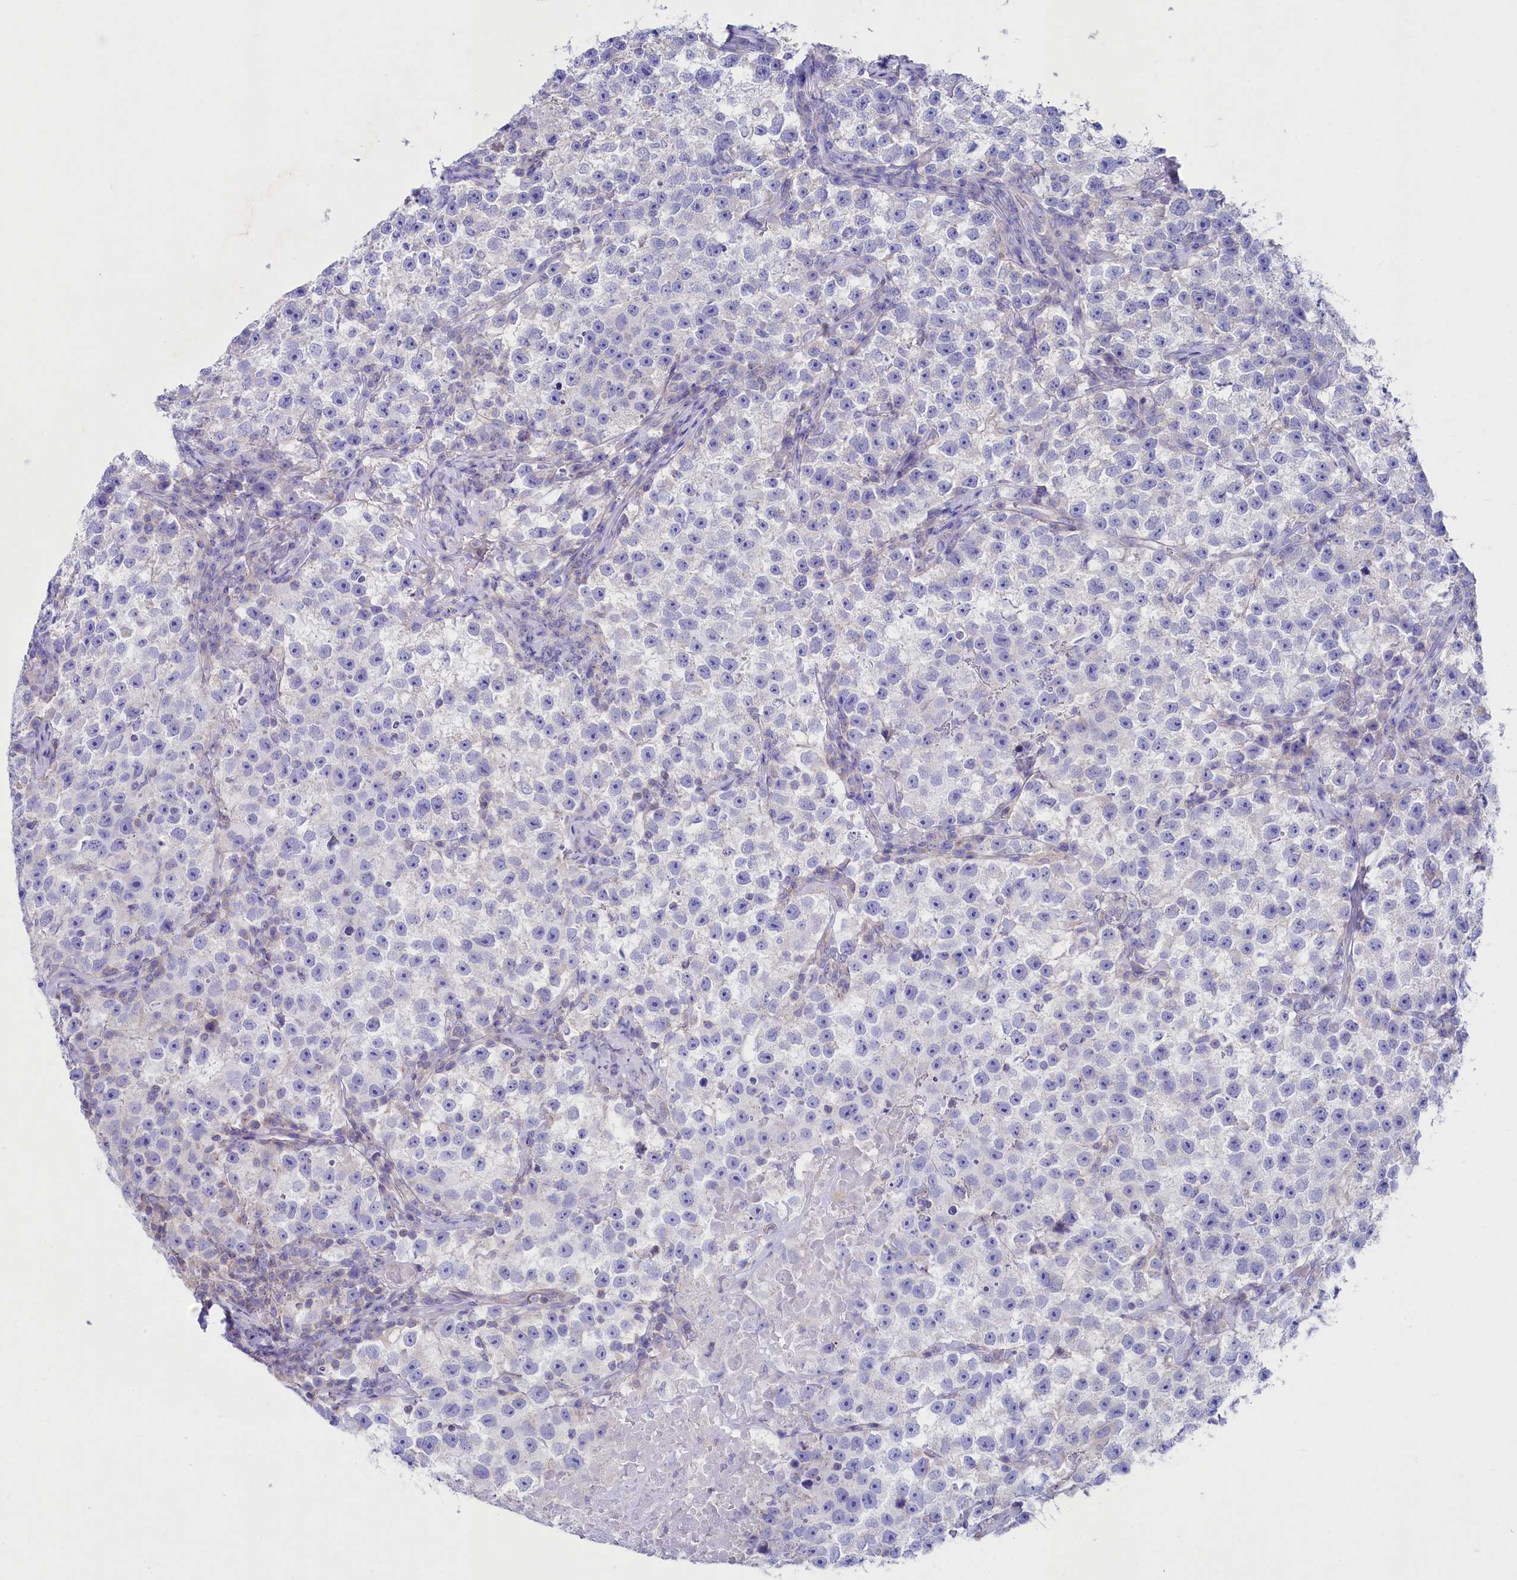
{"staining": {"intensity": "negative", "quantity": "none", "location": "none"}, "tissue": "testis cancer", "cell_type": "Tumor cells", "image_type": "cancer", "snomed": [{"axis": "morphology", "description": "Seminoma, NOS"}, {"axis": "topography", "description": "Testis"}], "caption": "High magnification brightfield microscopy of testis seminoma stained with DAB (brown) and counterstained with hematoxylin (blue): tumor cells show no significant staining.", "gene": "VPS26B", "patient": {"sex": "male", "age": 22}}